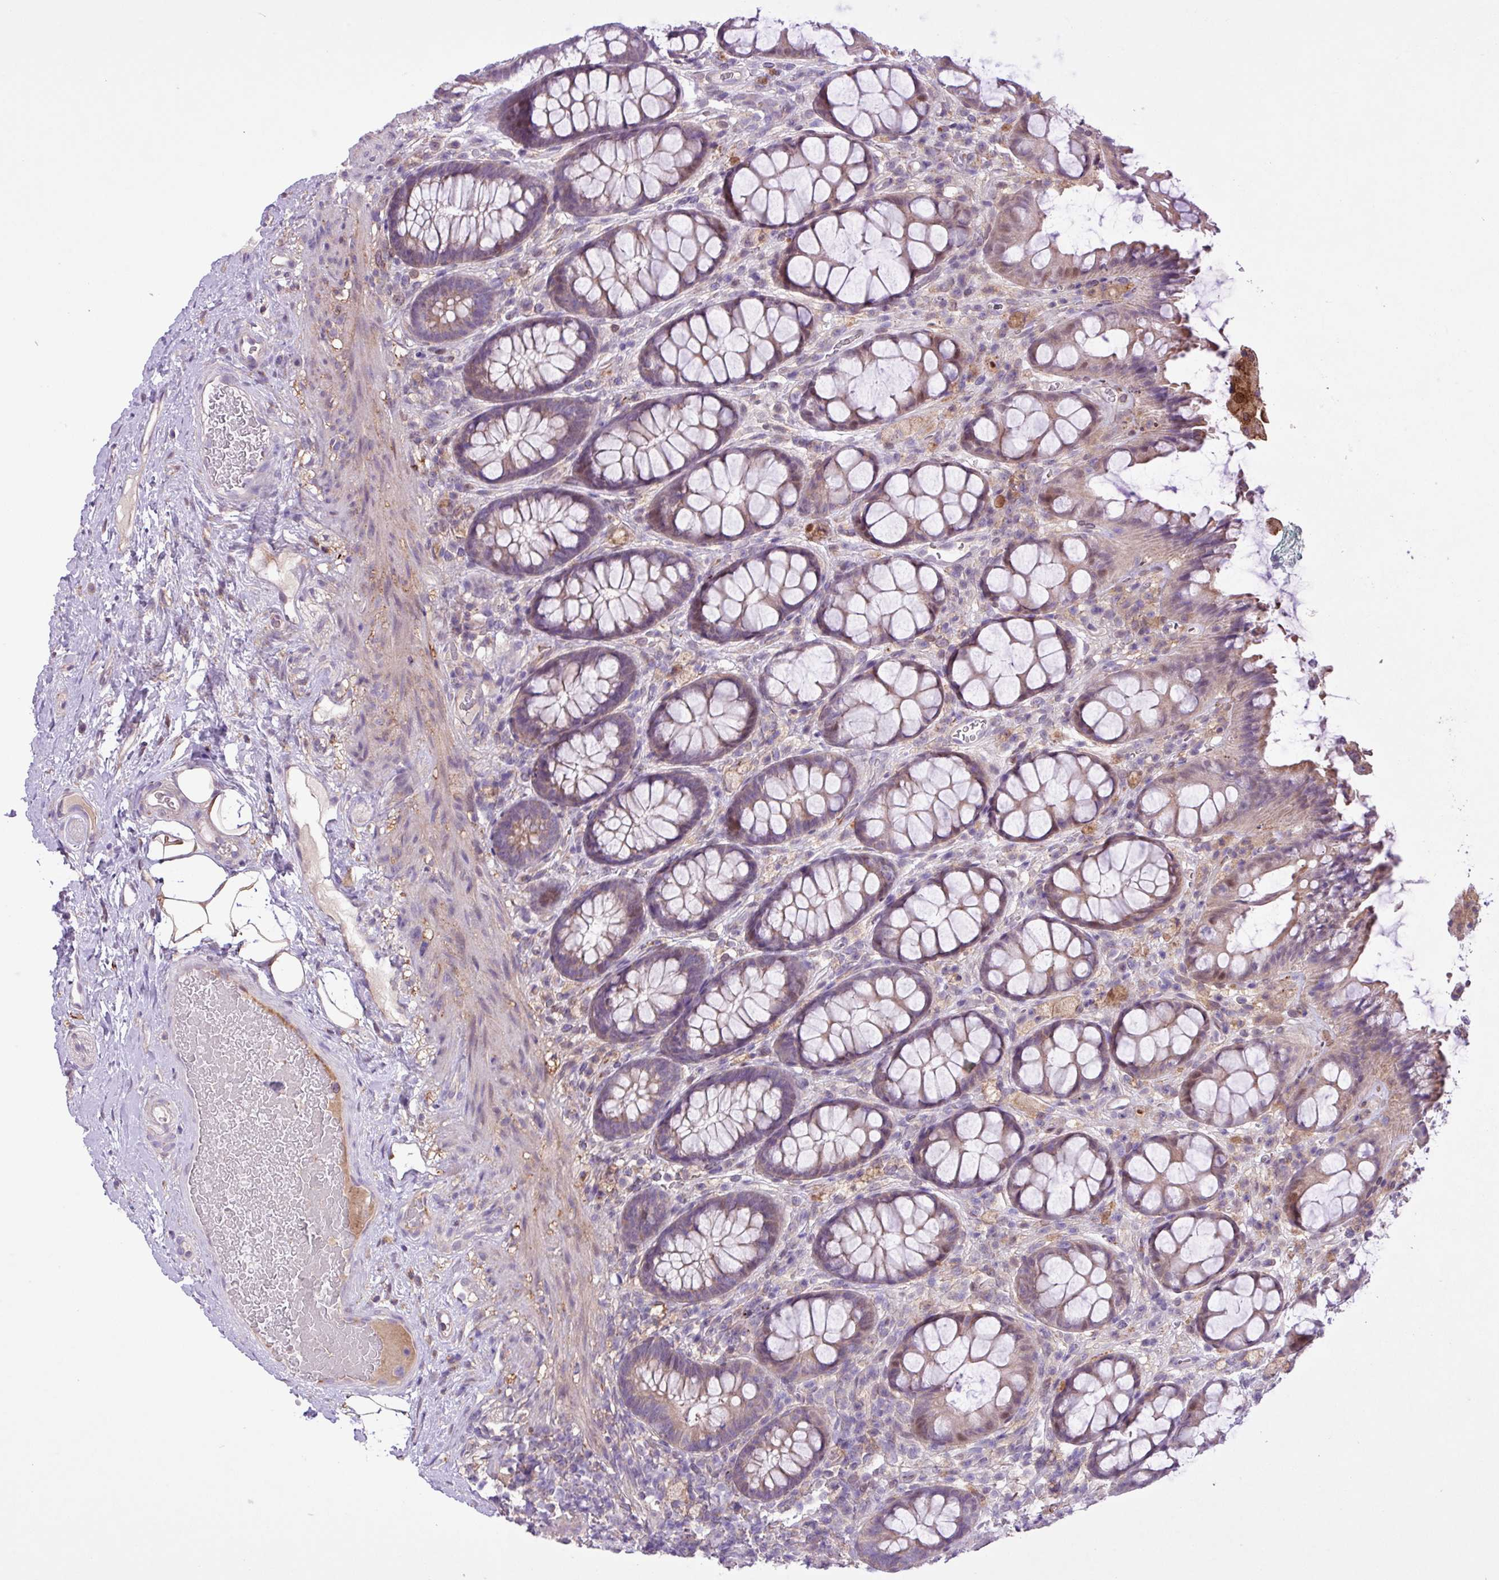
{"staining": {"intensity": "moderate", "quantity": "25%-75%", "location": "cytoplasmic/membranous,nuclear"}, "tissue": "rectum", "cell_type": "Glandular cells", "image_type": "normal", "snomed": [{"axis": "morphology", "description": "Normal tissue, NOS"}, {"axis": "topography", "description": "Rectum"}], "caption": "This micrograph reveals unremarkable rectum stained with IHC to label a protein in brown. The cytoplasmic/membranous,nuclear of glandular cells show moderate positivity for the protein. Nuclei are counter-stained blue.", "gene": "RPP25L", "patient": {"sex": "female", "age": 67}}